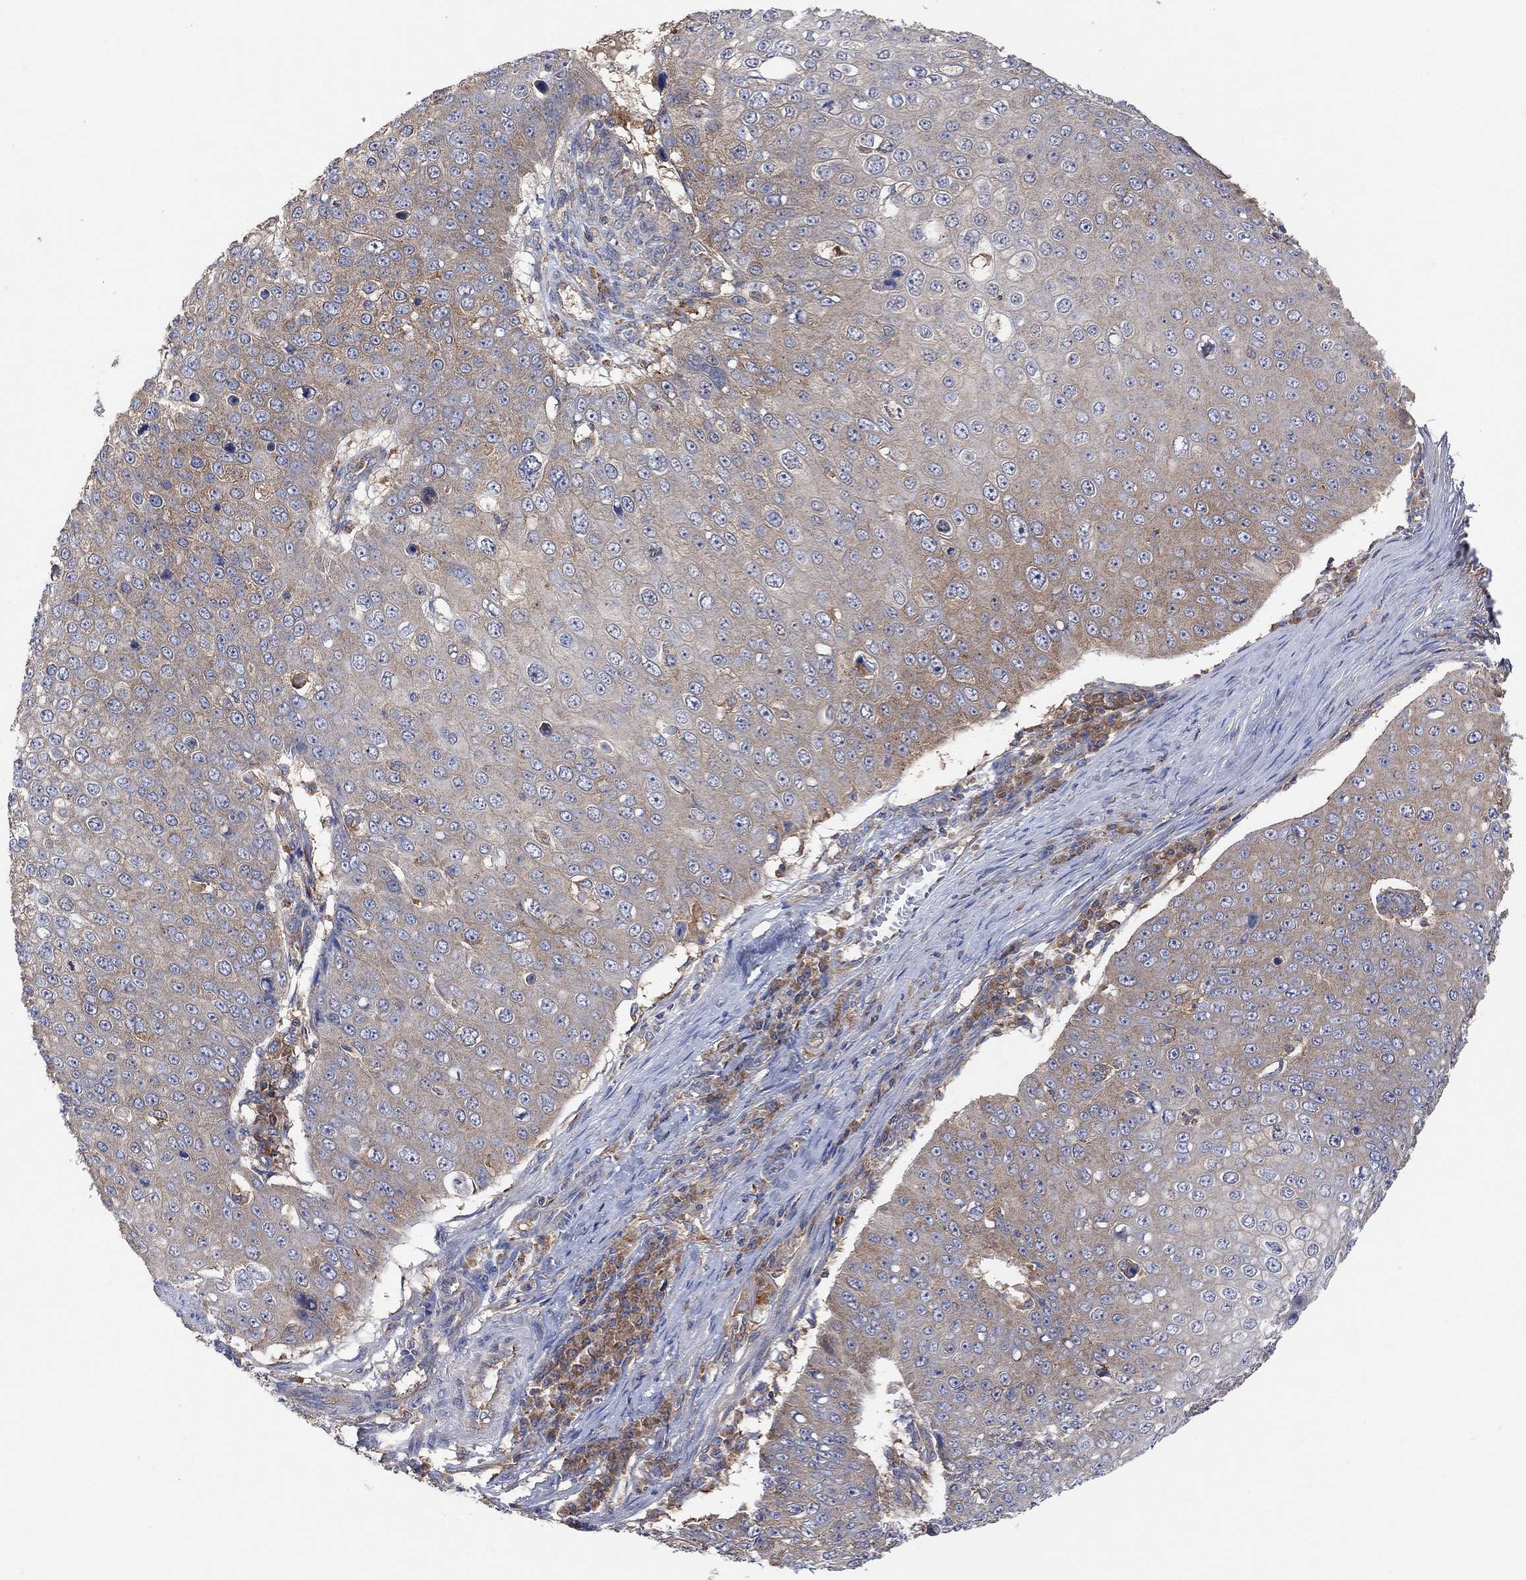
{"staining": {"intensity": "weak", "quantity": ">75%", "location": "cytoplasmic/membranous"}, "tissue": "skin cancer", "cell_type": "Tumor cells", "image_type": "cancer", "snomed": [{"axis": "morphology", "description": "Squamous cell carcinoma, NOS"}, {"axis": "topography", "description": "Skin"}], "caption": "IHC image of neoplastic tissue: human skin cancer (squamous cell carcinoma) stained using immunohistochemistry (IHC) reveals low levels of weak protein expression localized specifically in the cytoplasmic/membranous of tumor cells, appearing as a cytoplasmic/membranous brown color.", "gene": "BLOC1S3", "patient": {"sex": "male", "age": 71}}